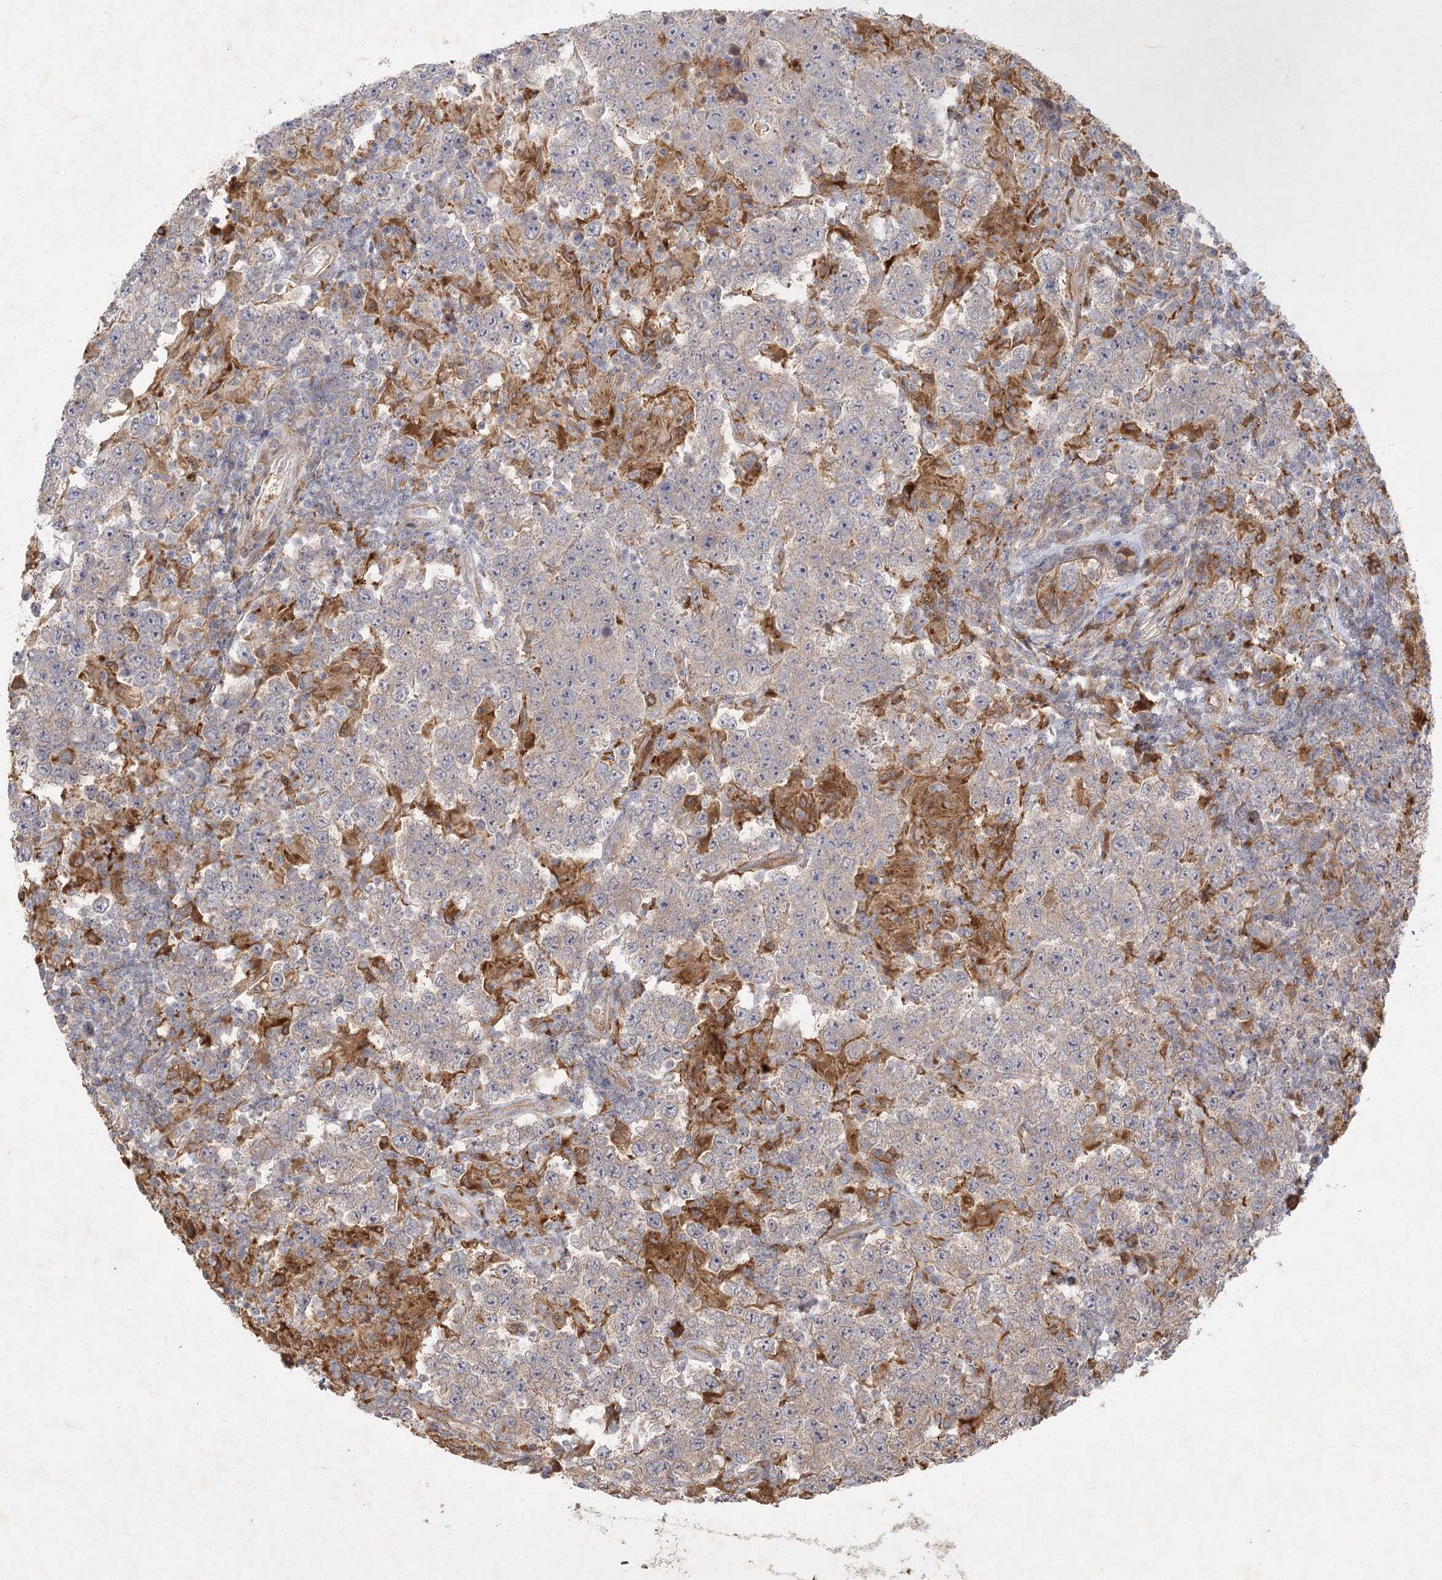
{"staining": {"intensity": "weak", "quantity": "25%-75%", "location": "cytoplasmic/membranous"}, "tissue": "testis cancer", "cell_type": "Tumor cells", "image_type": "cancer", "snomed": [{"axis": "morphology", "description": "Normal tissue, NOS"}, {"axis": "morphology", "description": "Urothelial carcinoma, High grade"}, {"axis": "morphology", "description": "Seminoma, NOS"}, {"axis": "morphology", "description": "Carcinoma, Embryonal, NOS"}, {"axis": "topography", "description": "Urinary bladder"}, {"axis": "topography", "description": "Testis"}], "caption": "A high-resolution histopathology image shows IHC staining of testis high-grade urothelial carcinoma, which demonstrates weak cytoplasmic/membranous positivity in about 25%-75% of tumor cells.", "gene": "FAM110C", "patient": {"sex": "male", "age": 41}}